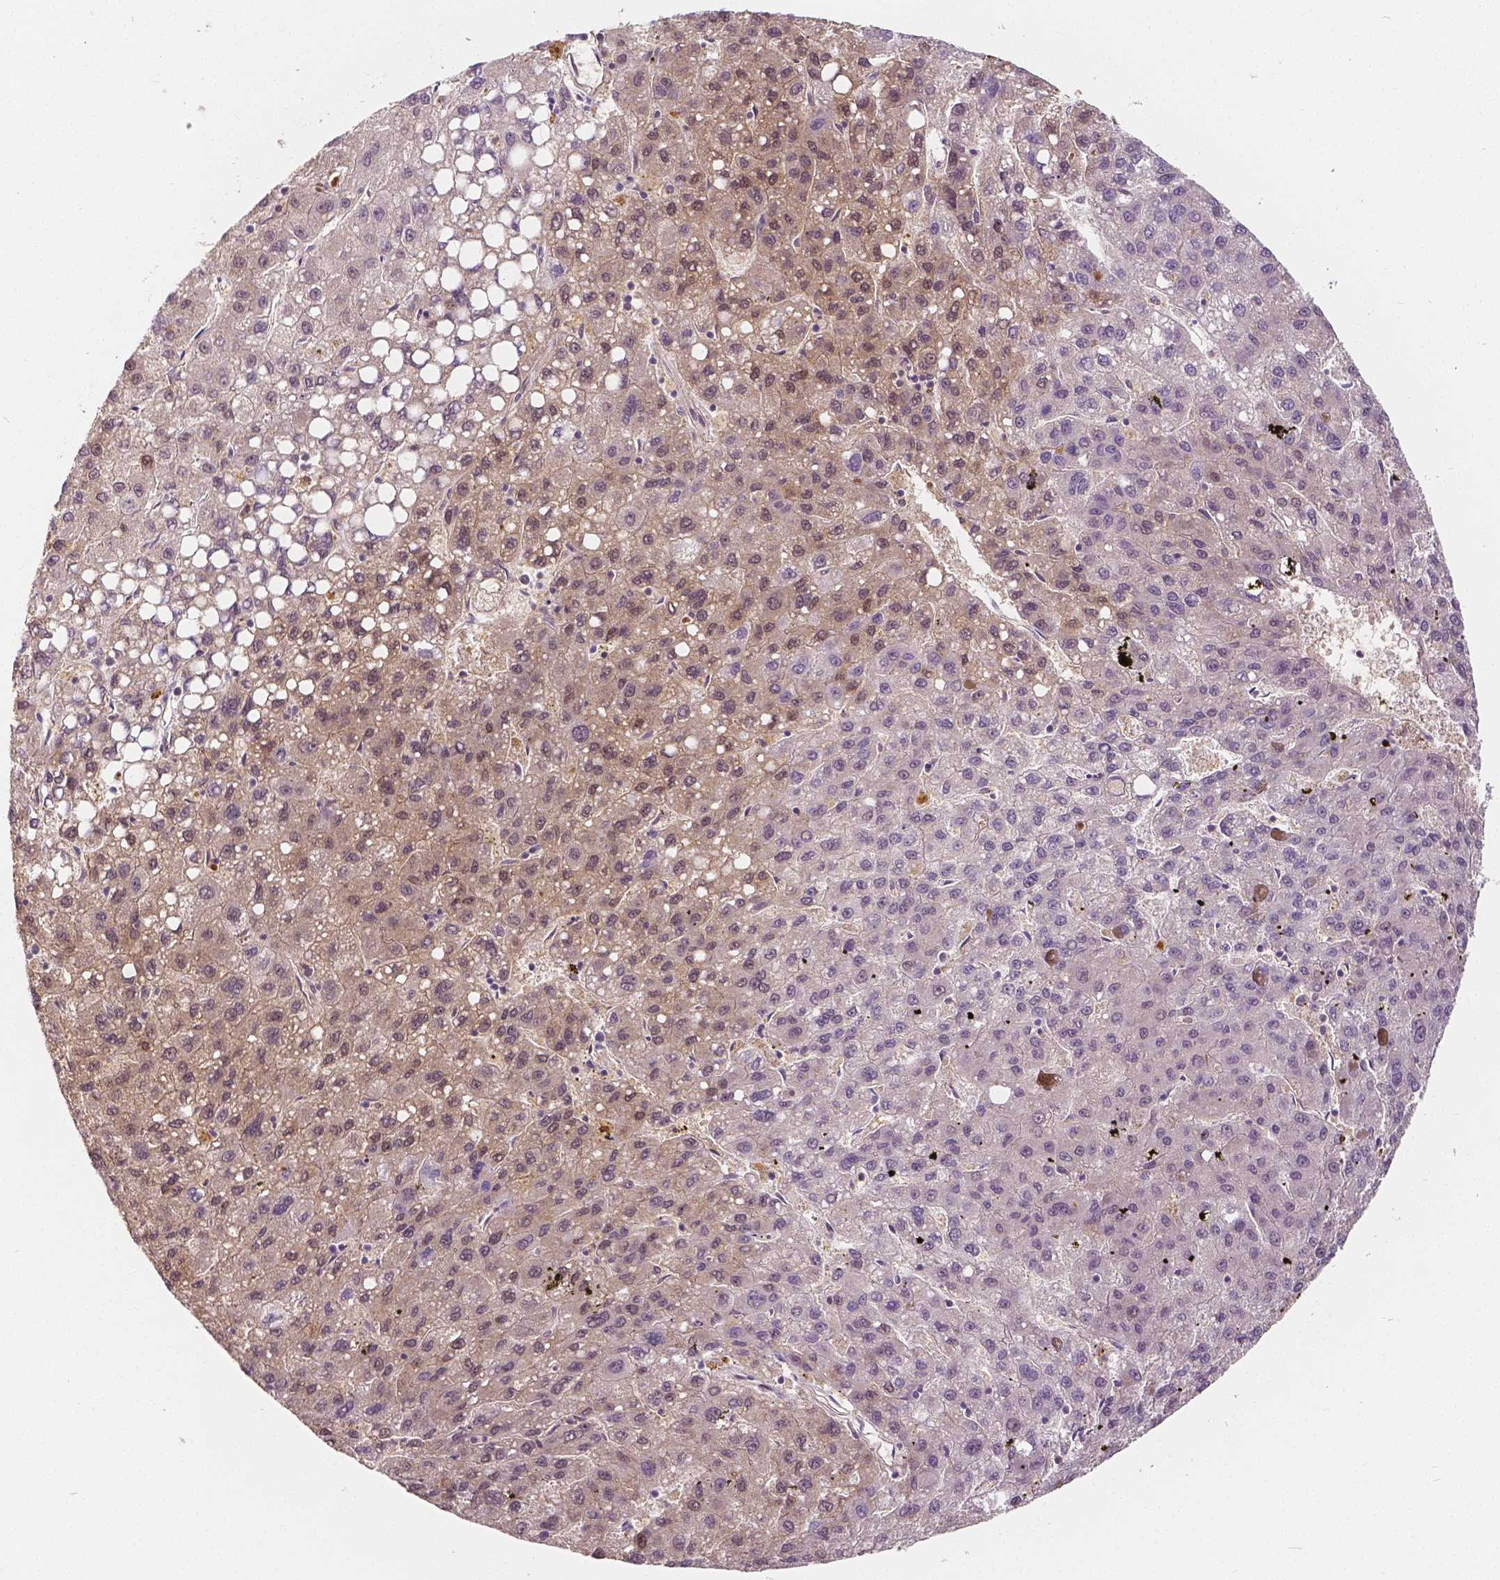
{"staining": {"intensity": "weak", "quantity": "25%-75%", "location": "cytoplasmic/membranous,nuclear"}, "tissue": "liver cancer", "cell_type": "Tumor cells", "image_type": "cancer", "snomed": [{"axis": "morphology", "description": "Carcinoma, Hepatocellular, NOS"}, {"axis": "topography", "description": "Liver"}], "caption": "Immunohistochemistry (IHC) staining of hepatocellular carcinoma (liver), which demonstrates low levels of weak cytoplasmic/membranous and nuclear expression in approximately 25%-75% of tumor cells indicating weak cytoplasmic/membranous and nuclear protein staining. The staining was performed using DAB (3,3'-diaminobenzidine) (brown) for protein detection and nuclei were counterstained in hematoxylin (blue).", "gene": "NAPRT", "patient": {"sex": "female", "age": 82}}